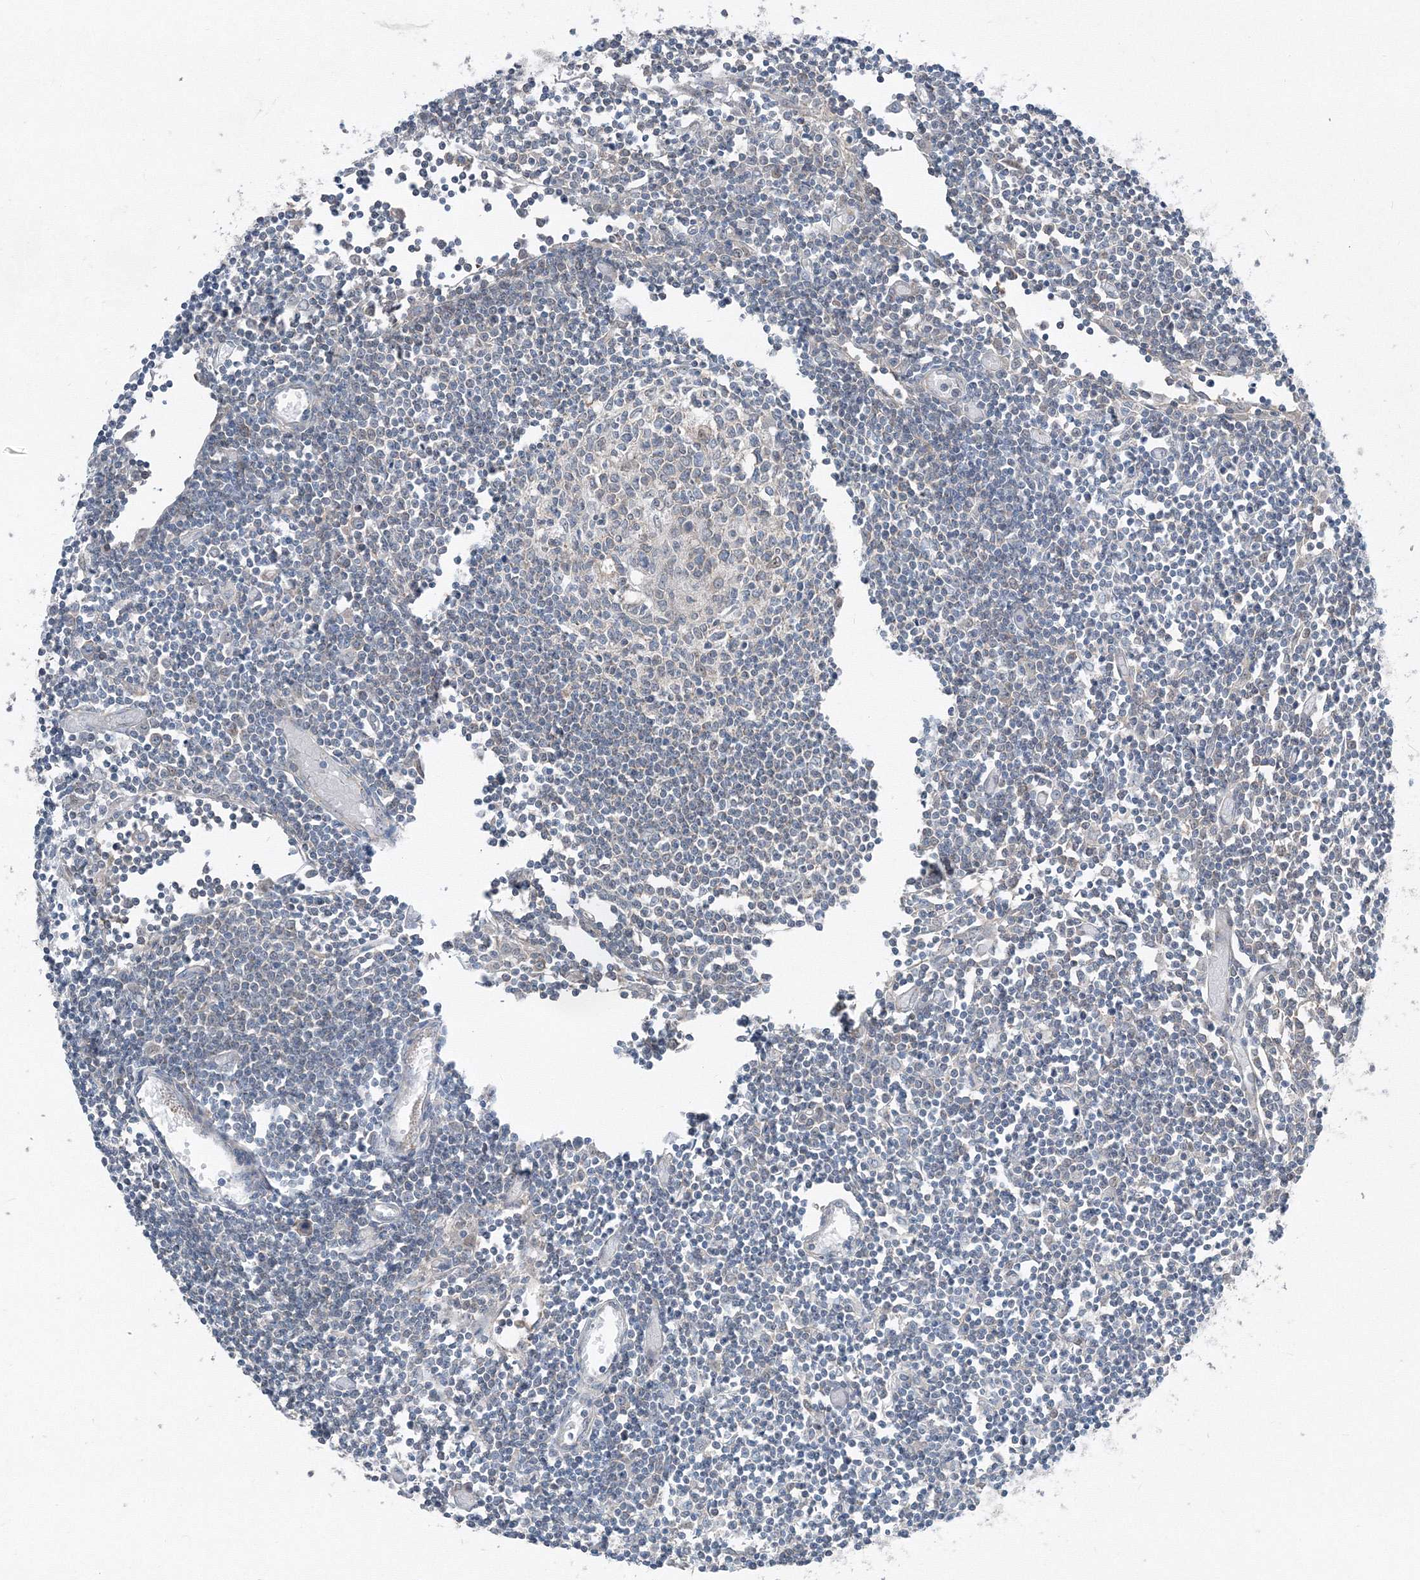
{"staining": {"intensity": "moderate", "quantity": "25%-75%", "location": "cytoplasmic/membranous"}, "tissue": "lymph node", "cell_type": "Germinal center cells", "image_type": "normal", "snomed": [{"axis": "morphology", "description": "Normal tissue, NOS"}, {"axis": "topography", "description": "Lymph node"}], "caption": "Immunohistochemical staining of normal human lymph node reveals moderate cytoplasmic/membranous protein expression in approximately 25%-75% of germinal center cells. The protein is shown in brown color, while the nuclei are stained blue.", "gene": "TPRKB", "patient": {"sex": "female", "age": 11}}